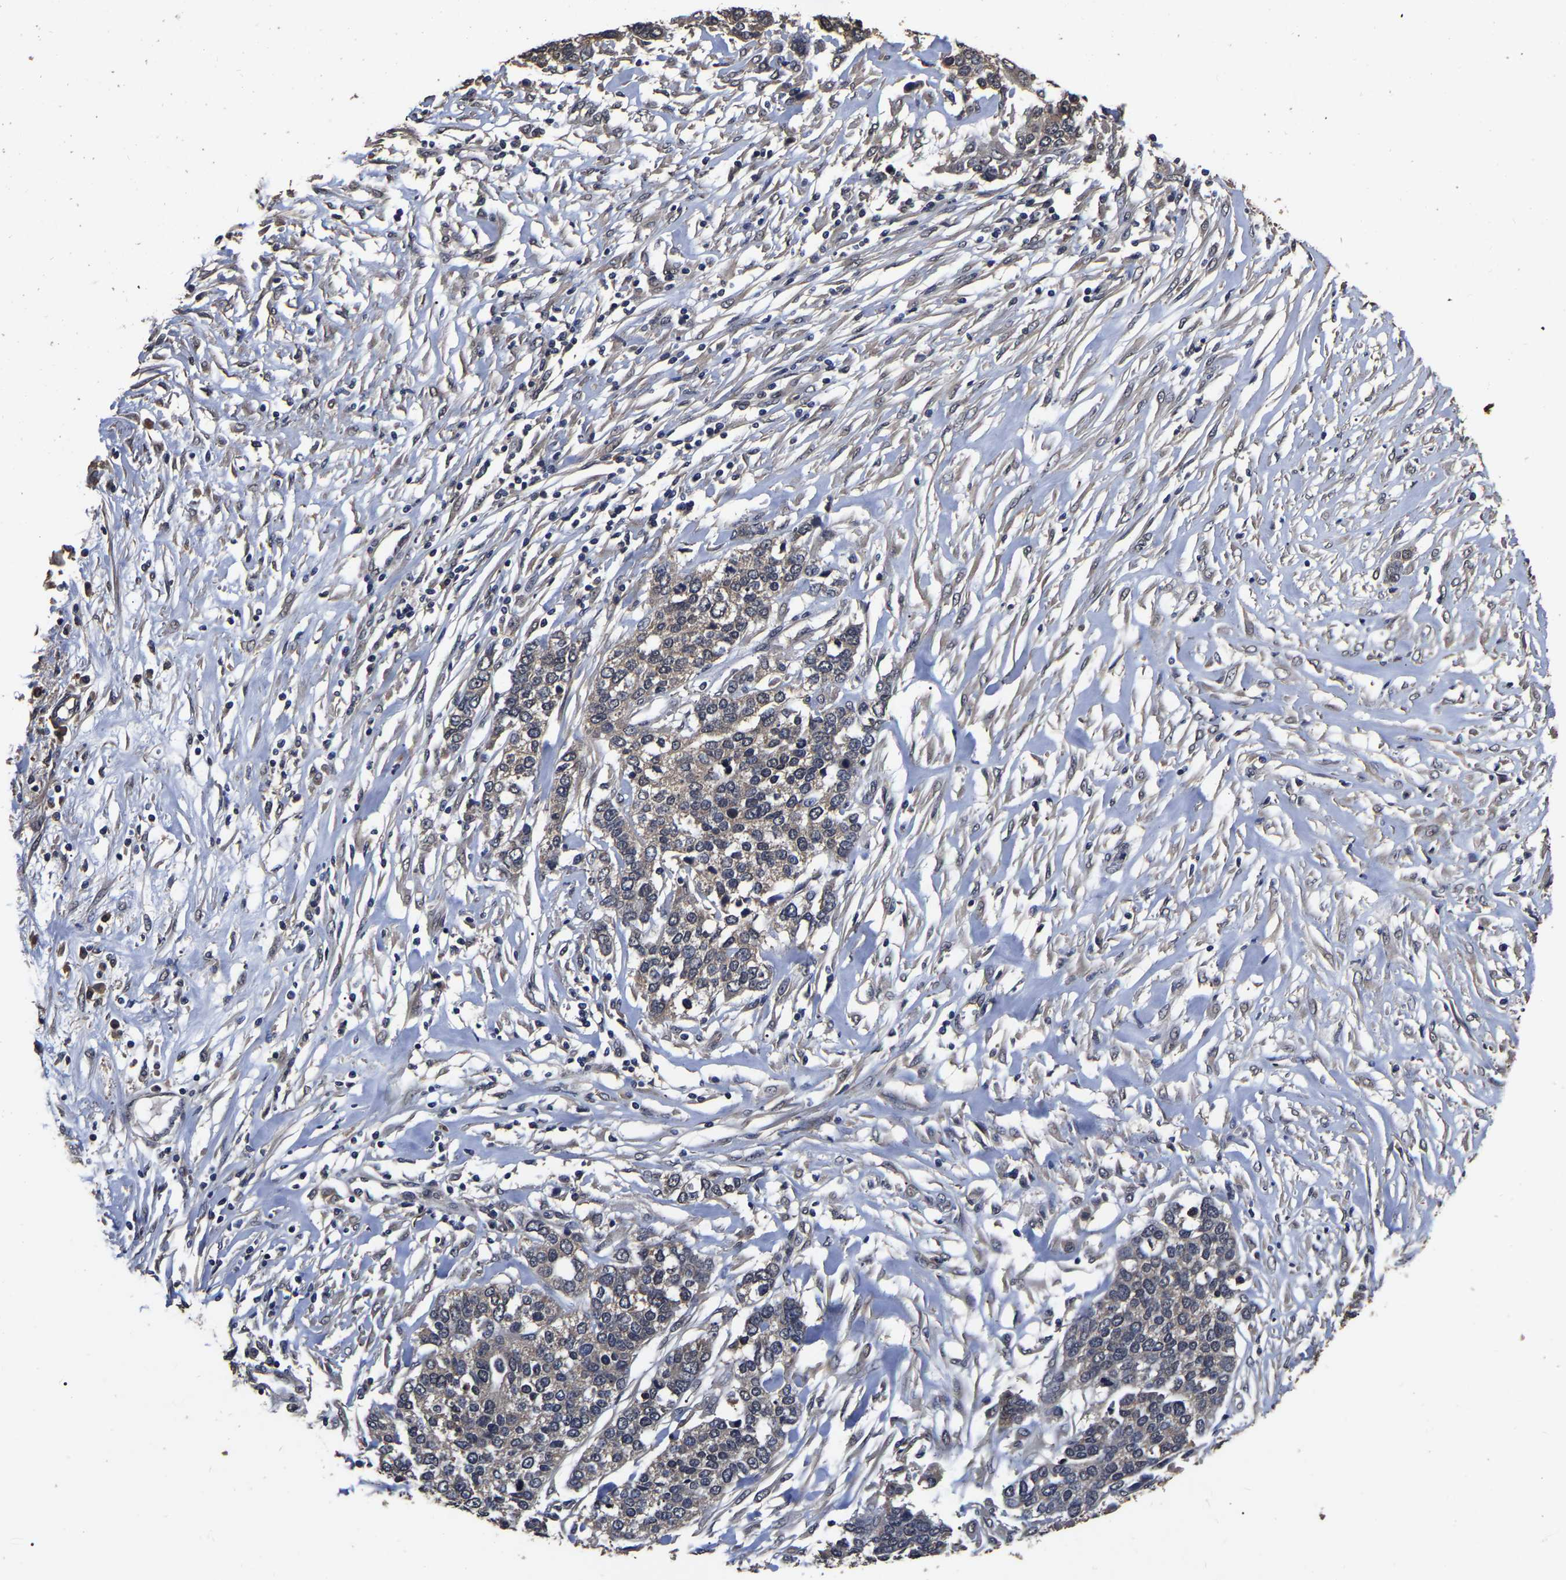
{"staining": {"intensity": "weak", "quantity": ">75%", "location": "cytoplasmic/membranous"}, "tissue": "ovarian cancer", "cell_type": "Tumor cells", "image_type": "cancer", "snomed": [{"axis": "morphology", "description": "Cystadenocarcinoma, serous, NOS"}, {"axis": "topography", "description": "Ovary"}], "caption": "Immunohistochemistry (DAB (3,3'-diaminobenzidine)) staining of ovarian cancer displays weak cytoplasmic/membranous protein expression in about >75% of tumor cells.", "gene": "STK32C", "patient": {"sex": "female", "age": 44}}